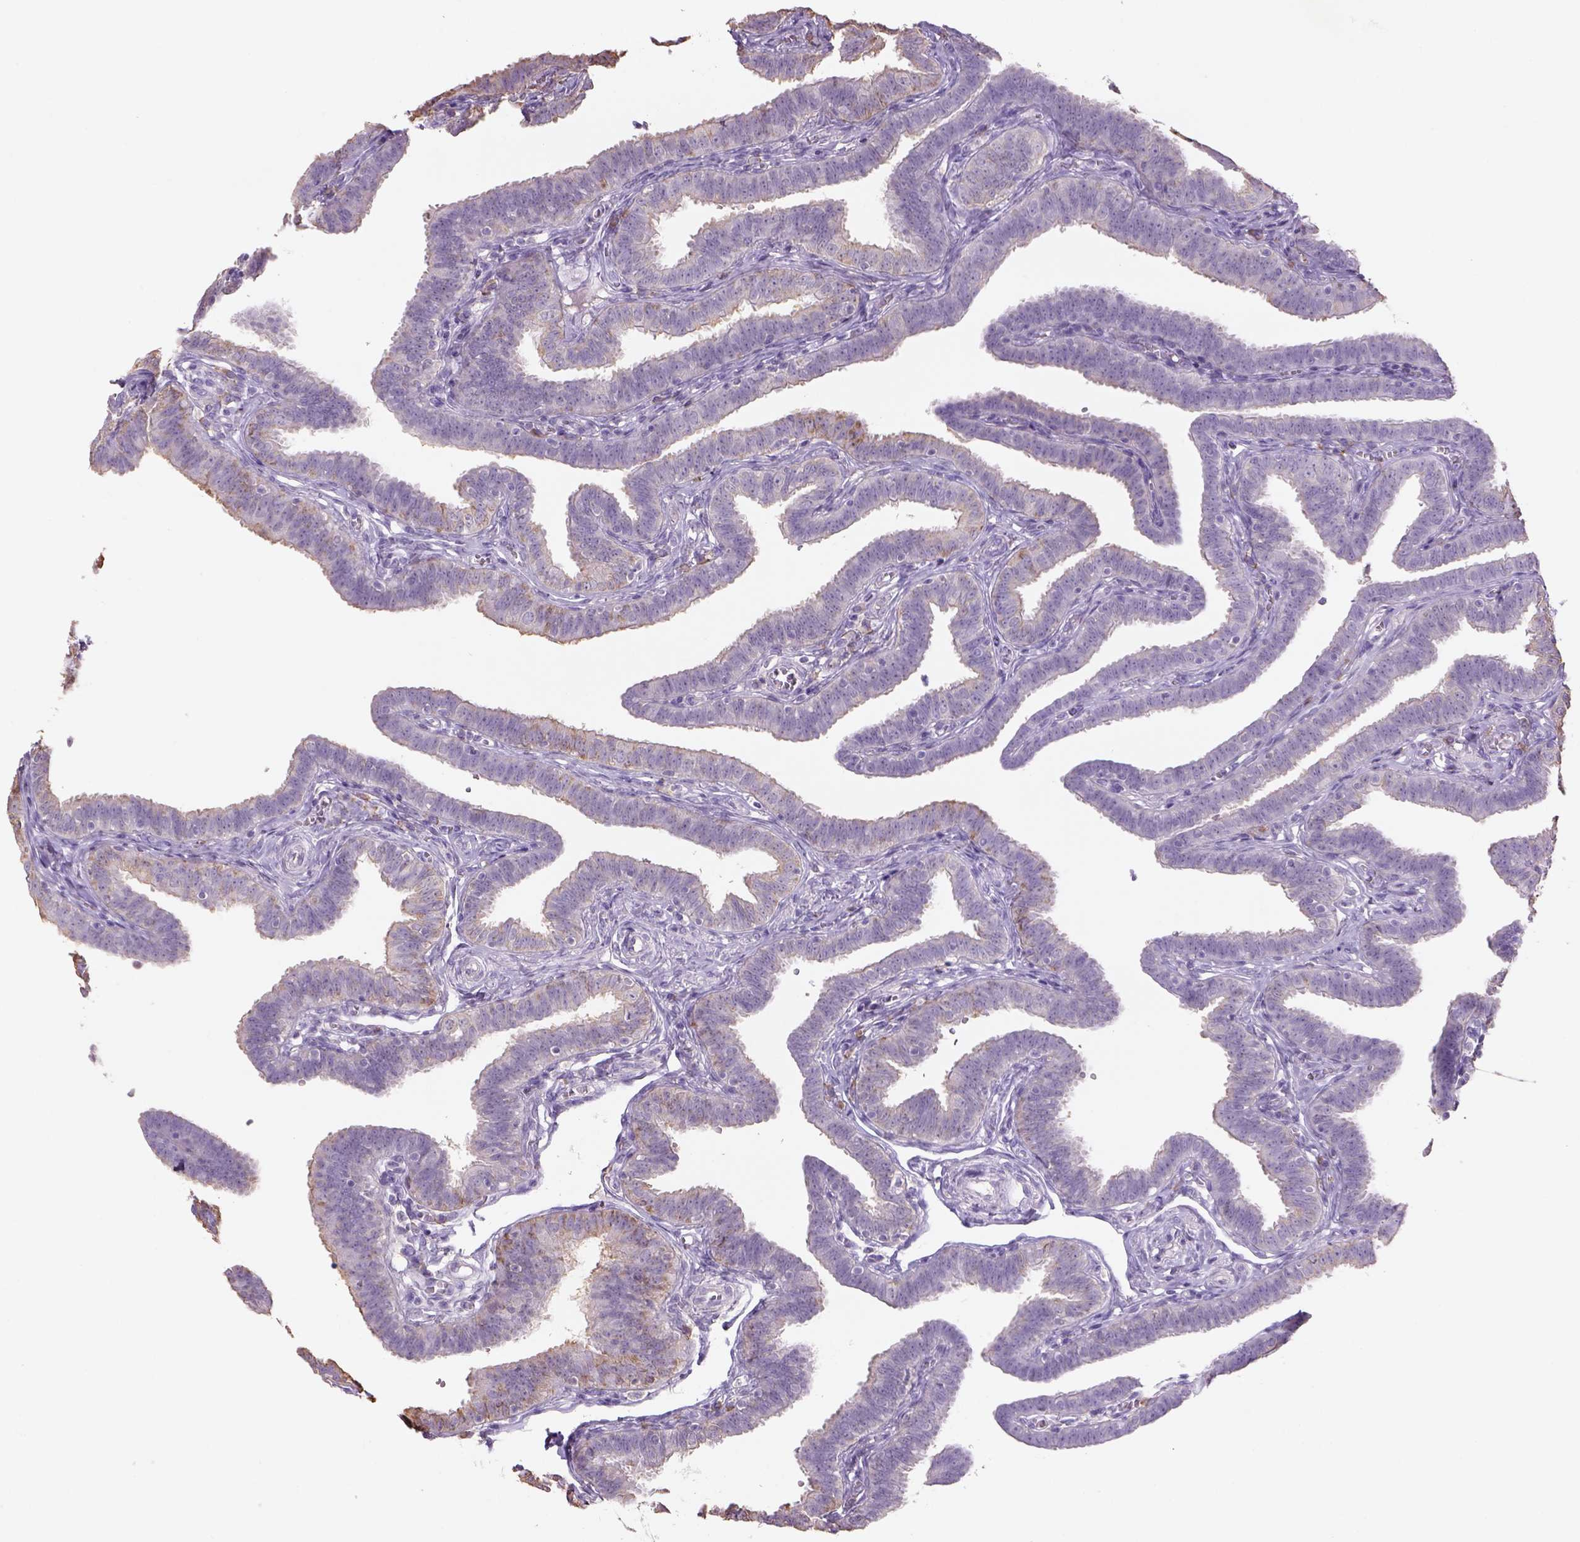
{"staining": {"intensity": "negative", "quantity": "none", "location": "none"}, "tissue": "fallopian tube", "cell_type": "Glandular cells", "image_type": "normal", "snomed": [{"axis": "morphology", "description": "Normal tissue, NOS"}, {"axis": "topography", "description": "Fallopian tube"}], "caption": "High magnification brightfield microscopy of benign fallopian tube stained with DAB (3,3'-diaminobenzidine) (brown) and counterstained with hematoxylin (blue): glandular cells show no significant positivity. (Stains: DAB (3,3'-diaminobenzidine) immunohistochemistry with hematoxylin counter stain, Microscopy: brightfield microscopy at high magnification).", "gene": "NAALAD2", "patient": {"sex": "female", "age": 25}}